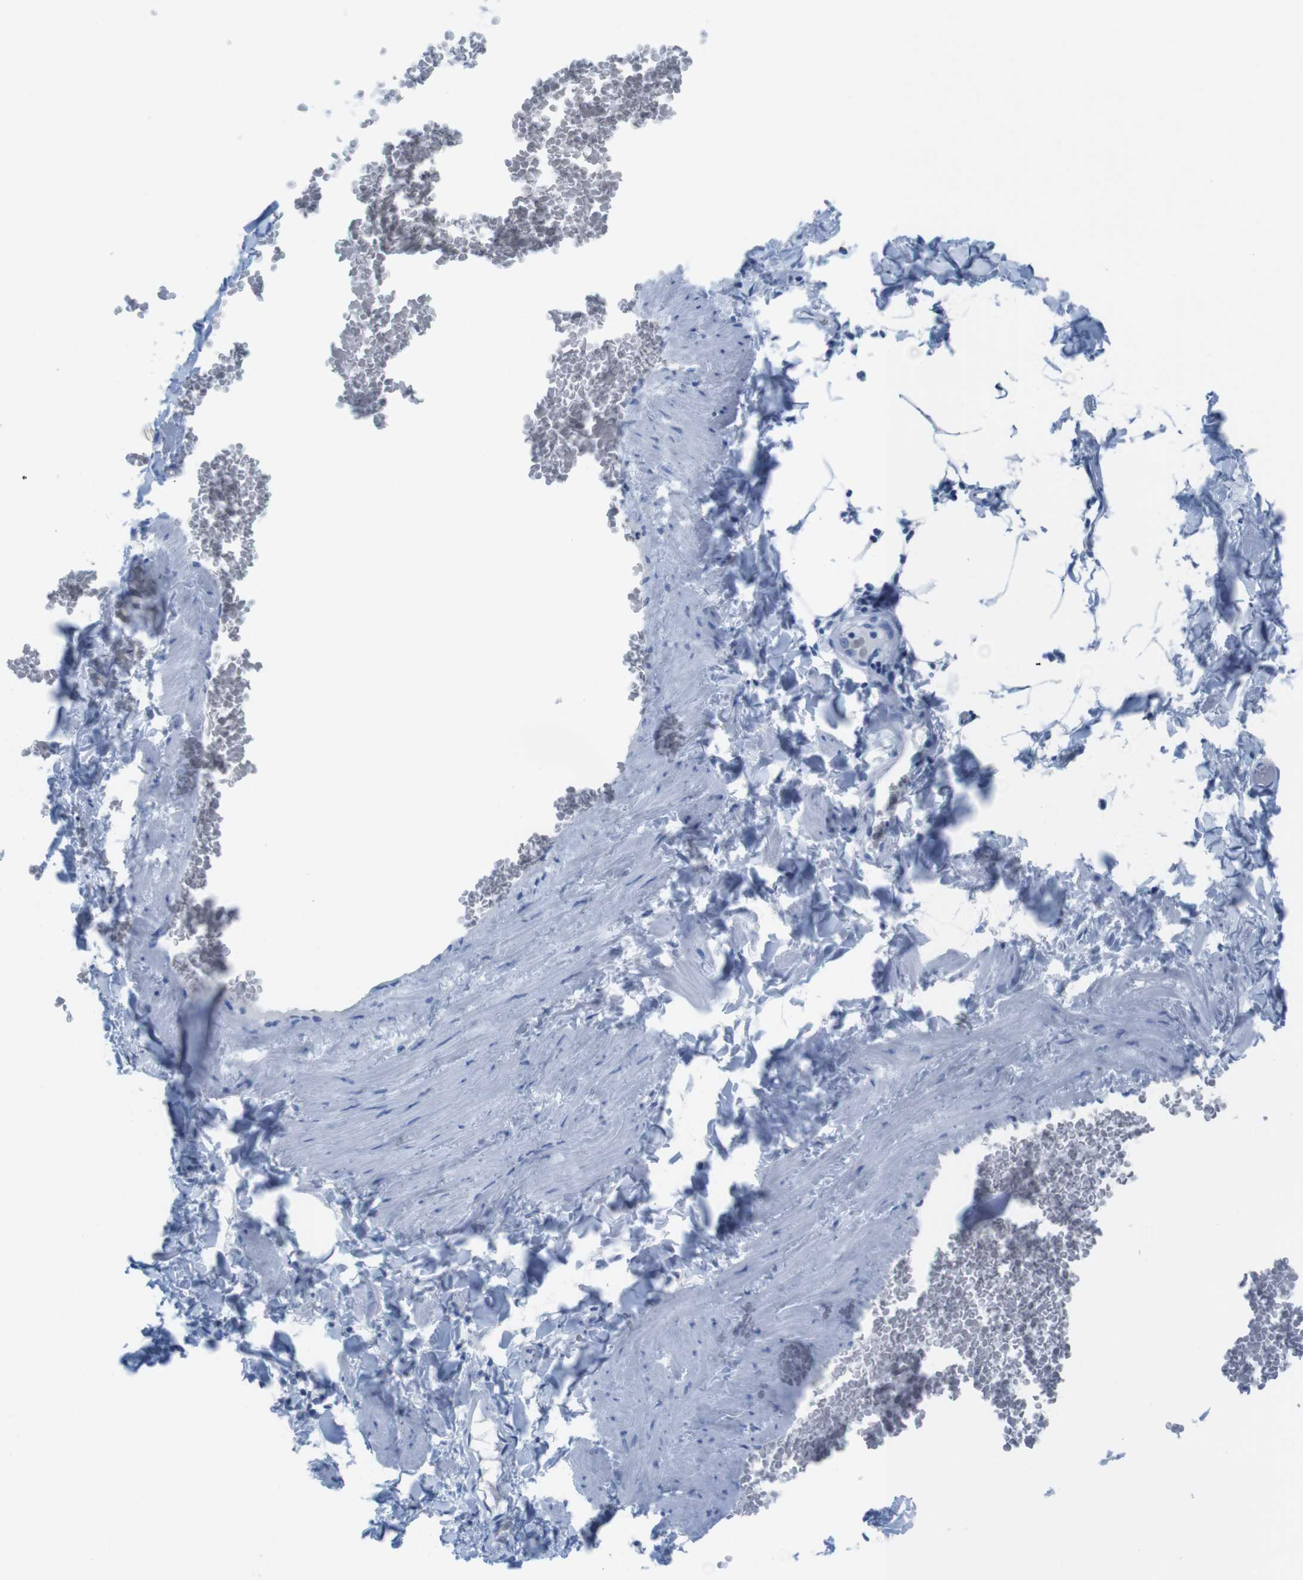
{"staining": {"intensity": "negative", "quantity": "none", "location": "none"}, "tissue": "adipose tissue", "cell_type": "Adipocytes", "image_type": "normal", "snomed": [{"axis": "morphology", "description": "Normal tissue, NOS"}, {"axis": "topography", "description": "Vascular tissue"}], "caption": "Human adipose tissue stained for a protein using immunohistochemistry exhibits no staining in adipocytes.", "gene": "ASIC5", "patient": {"sex": "male", "age": 41}}